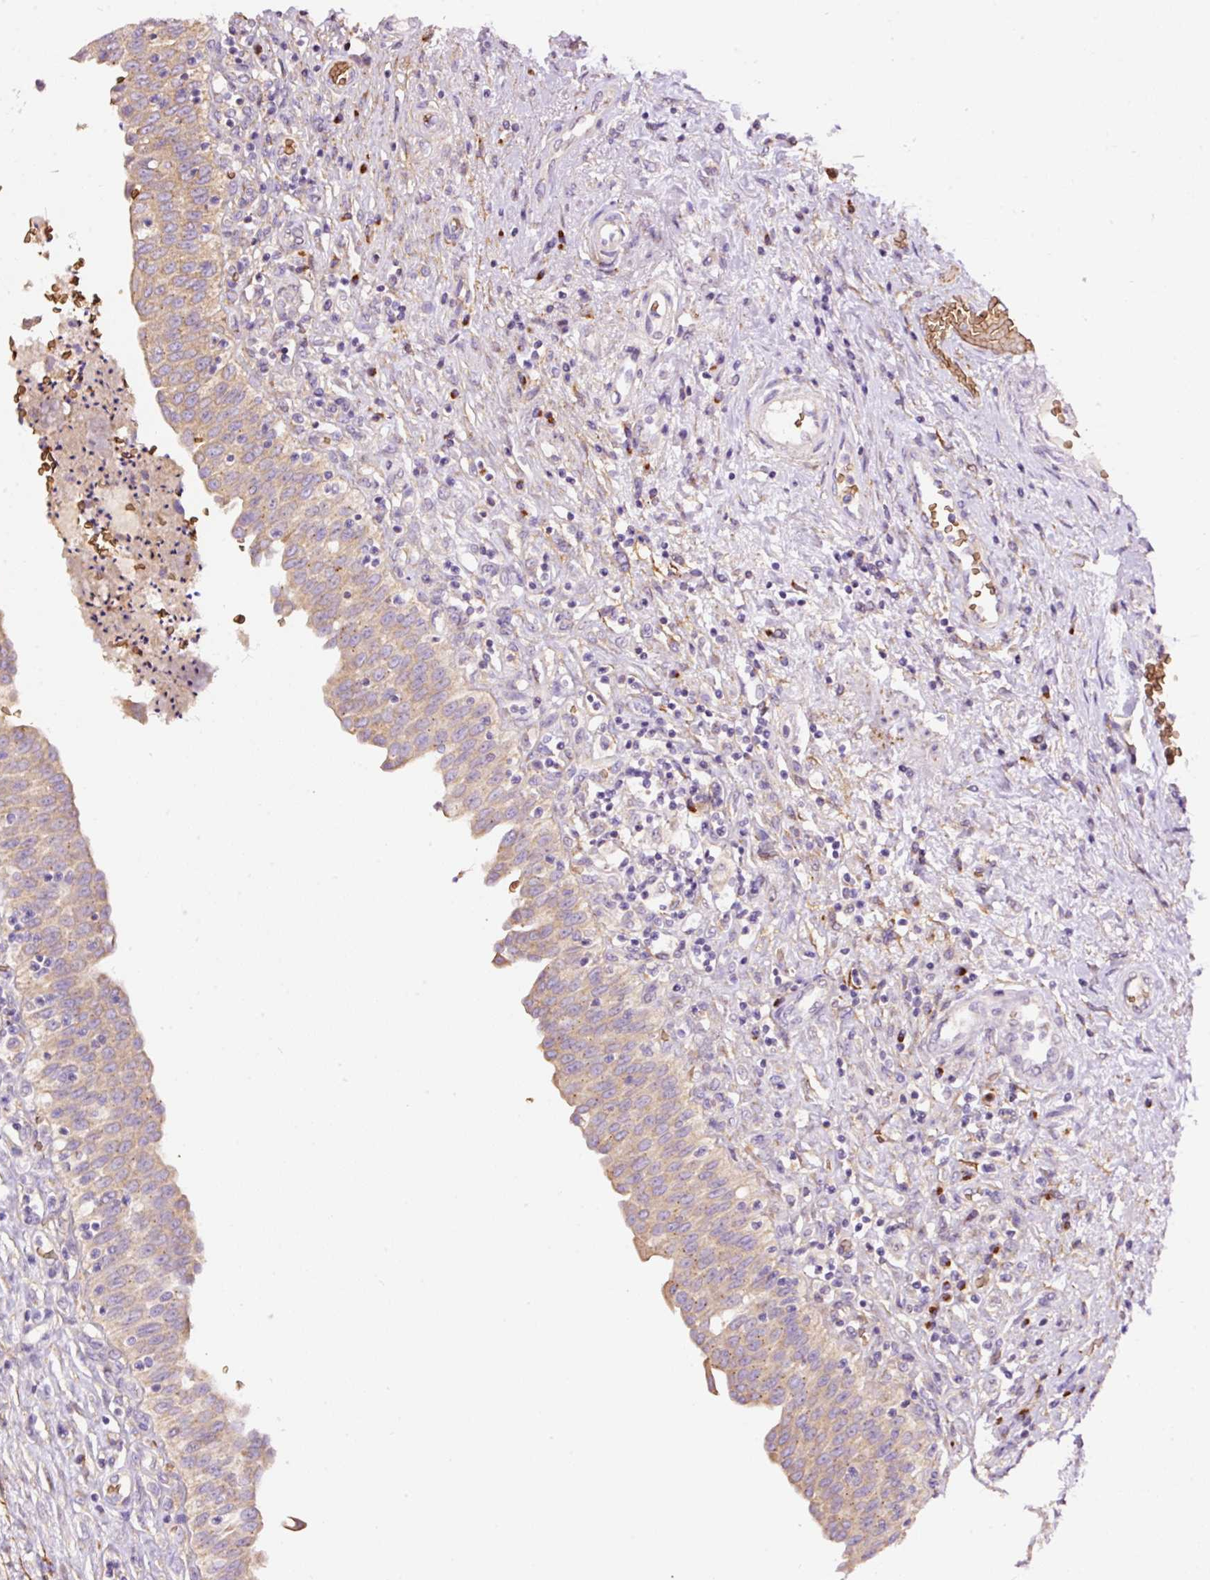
{"staining": {"intensity": "weak", "quantity": ">75%", "location": "cytoplasmic/membranous"}, "tissue": "urinary bladder", "cell_type": "Urothelial cells", "image_type": "normal", "snomed": [{"axis": "morphology", "description": "Normal tissue, NOS"}, {"axis": "topography", "description": "Urinary bladder"}], "caption": "Protein expression analysis of unremarkable urinary bladder shows weak cytoplasmic/membranous staining in approximately >75% of urothelial cells. (IHC, brightfield microscopy, high magnification).", "gene": "PRRC2A", "patient": {"sex": "male", "age": 71}}